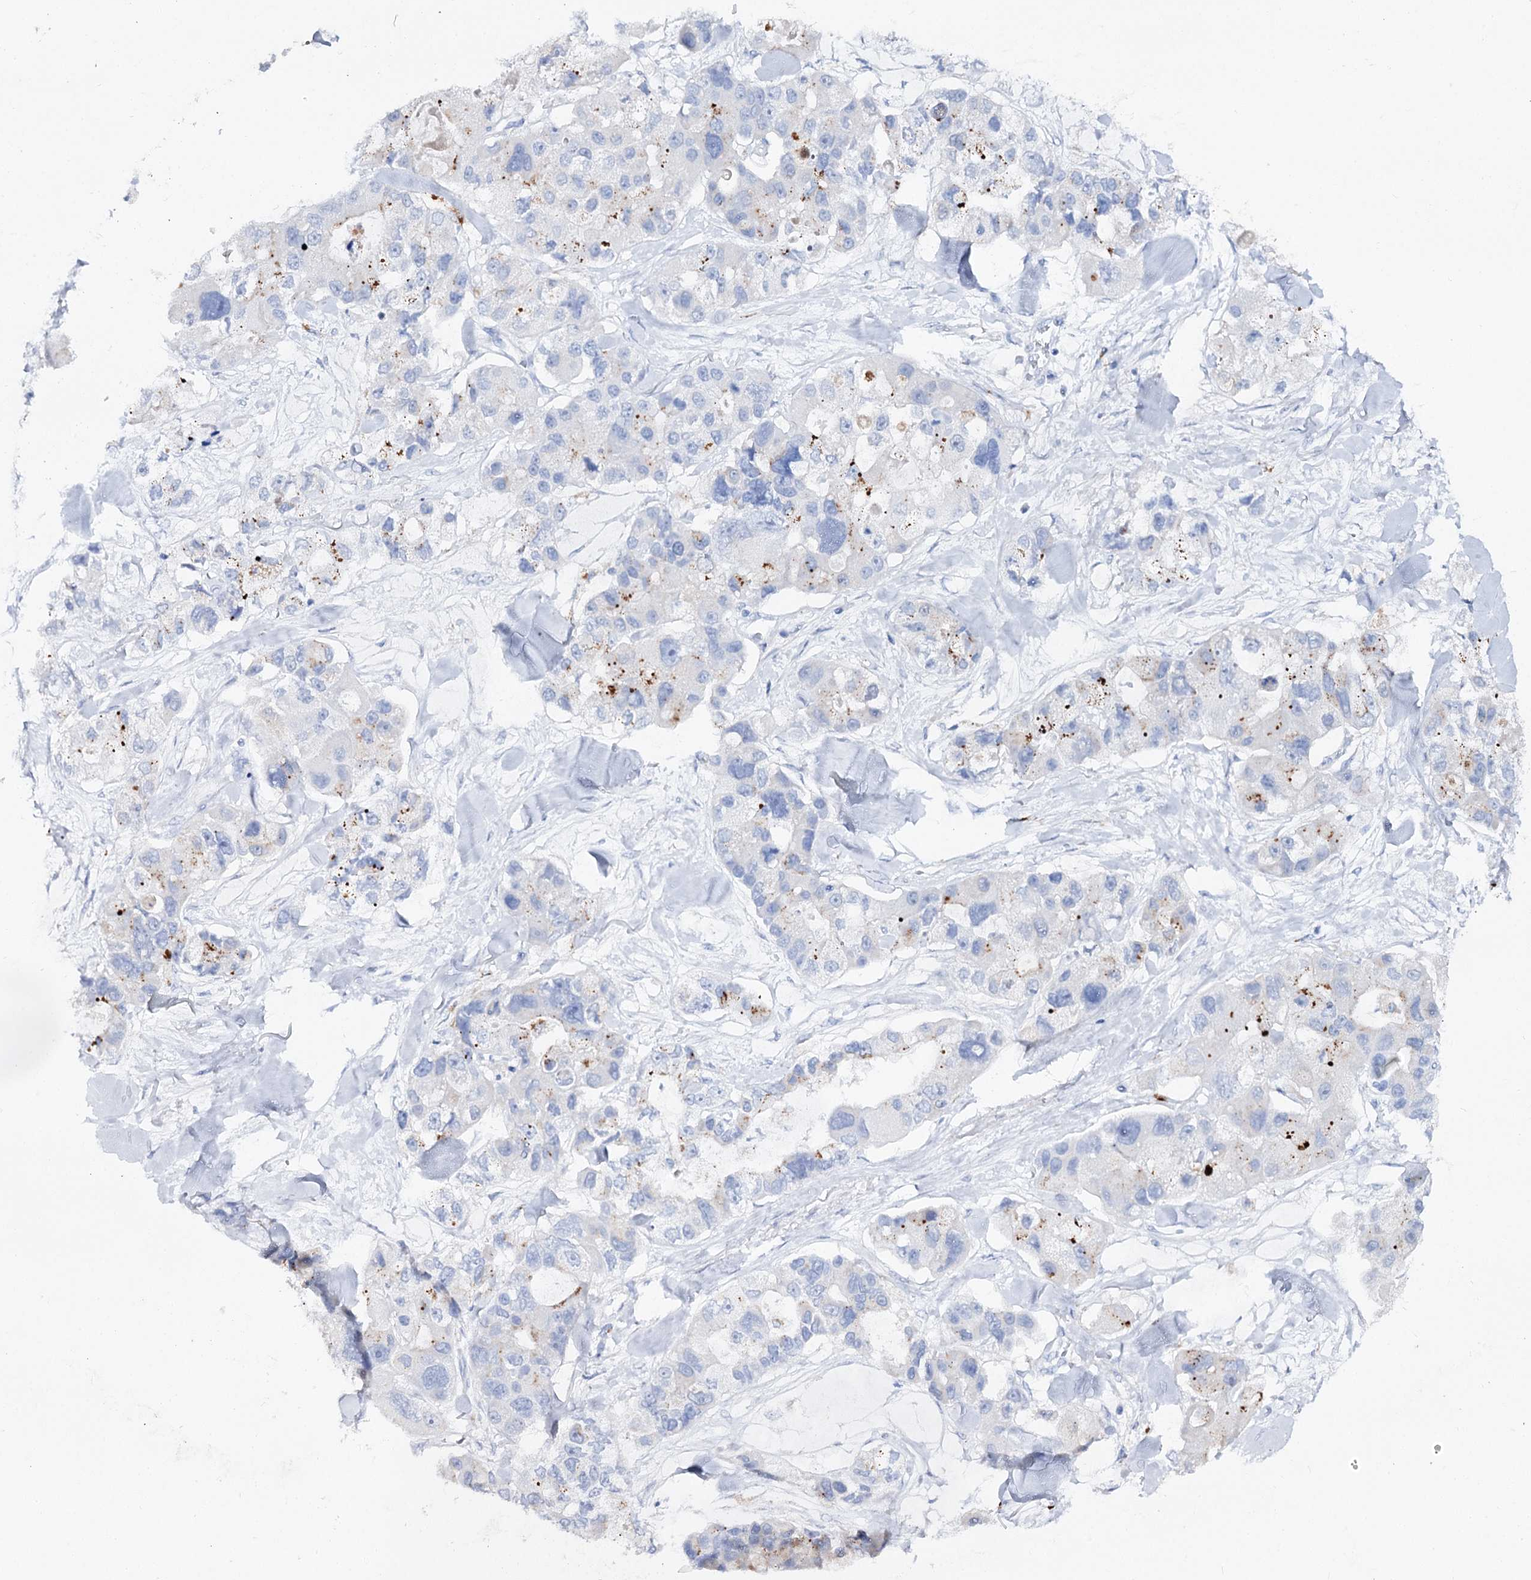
{"staining": {"intensity": "moderate", "quantity": "<25%", "location": "cytoplasmic/membranous"}, "tissue": "lung cancer", "cell_type": "Tumor cells", "image_type": "cancer", "snomed": [{"axis": "morphology", "description": "Adenocarcinoma, NOS"}, {"axis": "topography", "description": "Lung"}], "caption": "This photomicrograph demonstrates immunohistochemistry staining of lung adenocarcinoma, with low moderate cytoplasmic/membranous expression in approximately <25% of tumor cells.", "gene": "SLC3A1", "patient": {"sex": "female", "age": 54}}